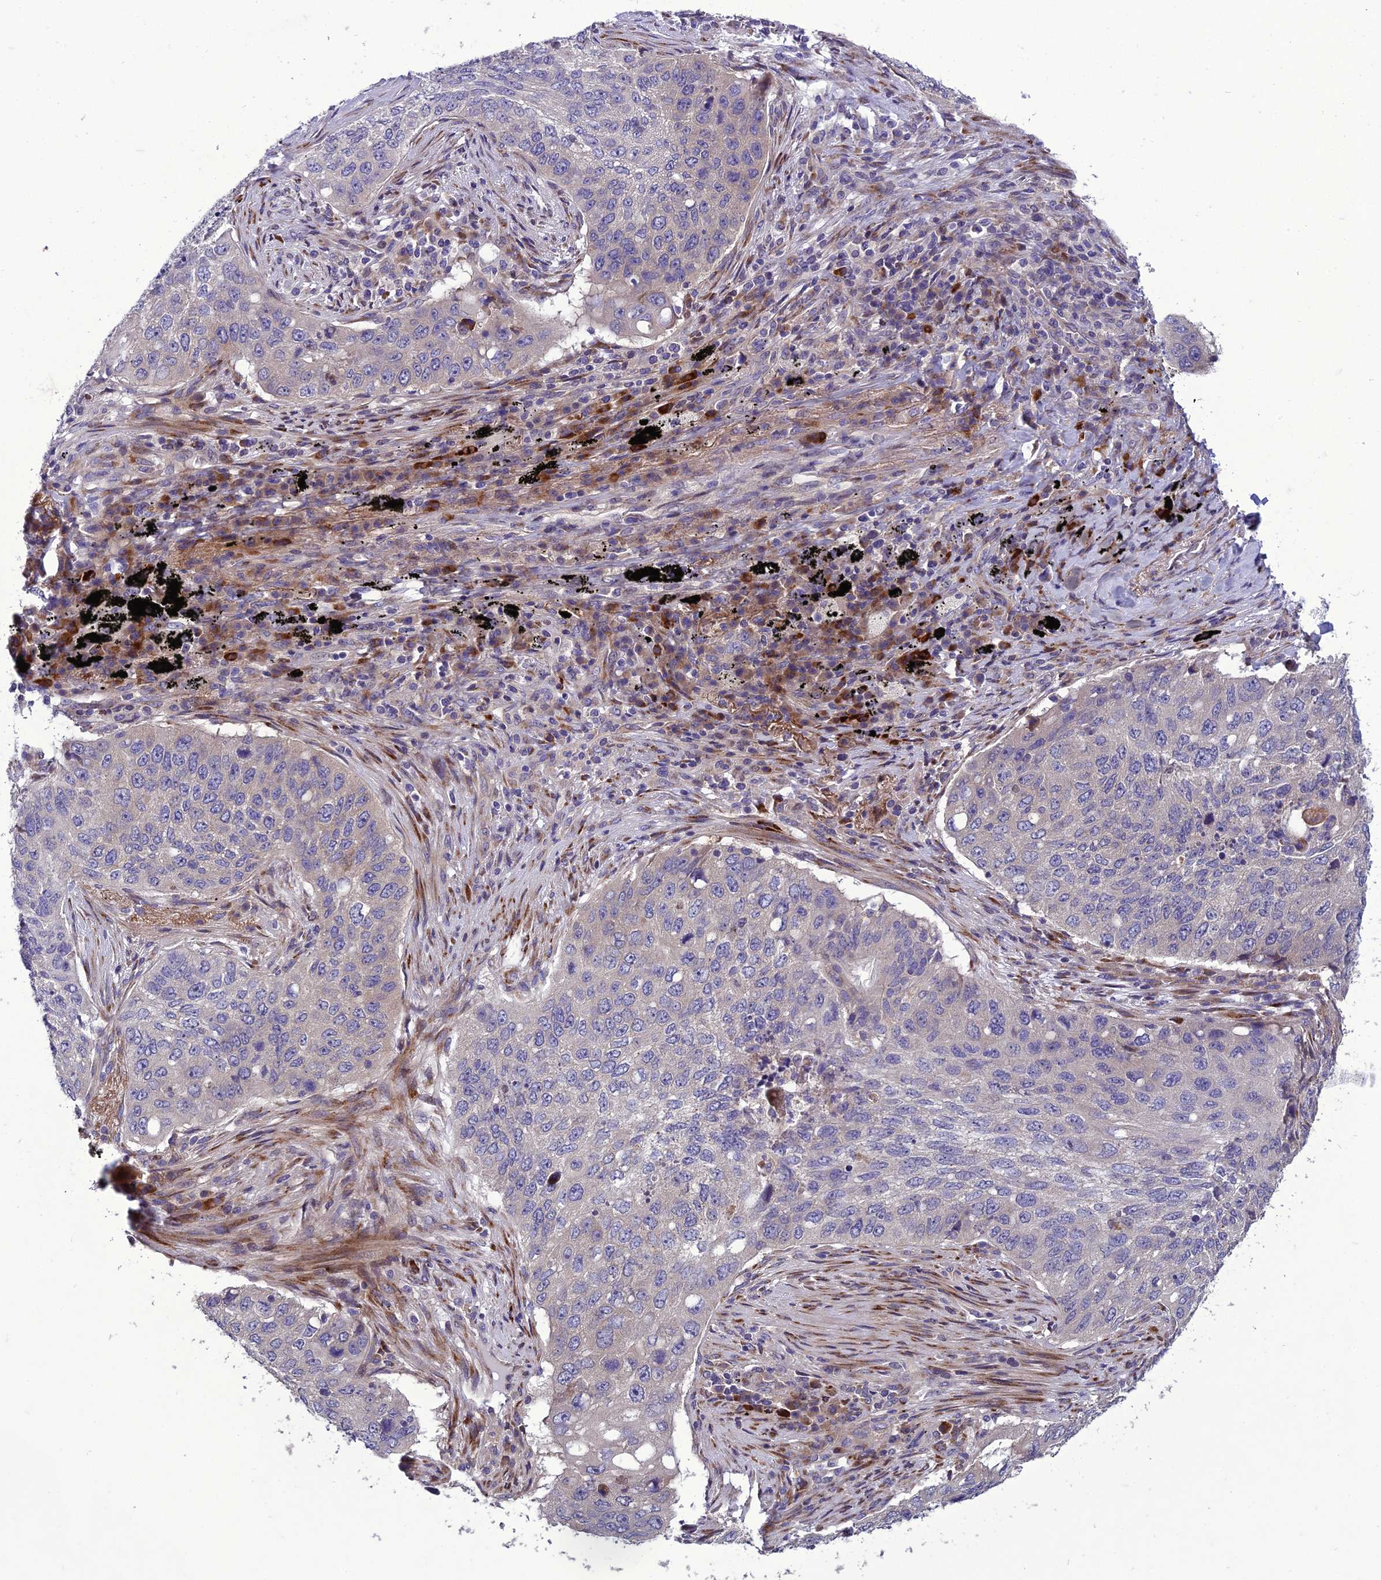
{"staining": {"intensity": "negative", "quantity": "none", "location": "none"}, "tissue": "lung cancer", "cell_type": "Tumor cells", "image_type": "cancer", "snomed": [{"axis": "morphology", "description": "Squamous cell carcinoma, NOS"}, {"axis": "topography", "description": "Lung"}], "caption": "Lung squamous cell carcinoma was stained to show a protein in brown. There is no significant positivity in tumor cells. (Immunohistochemistry (ihc), brightfield microscopy, high magnification).", "gene": "ADIPOR2", "patient": {"sex": "female", "age": 63}}